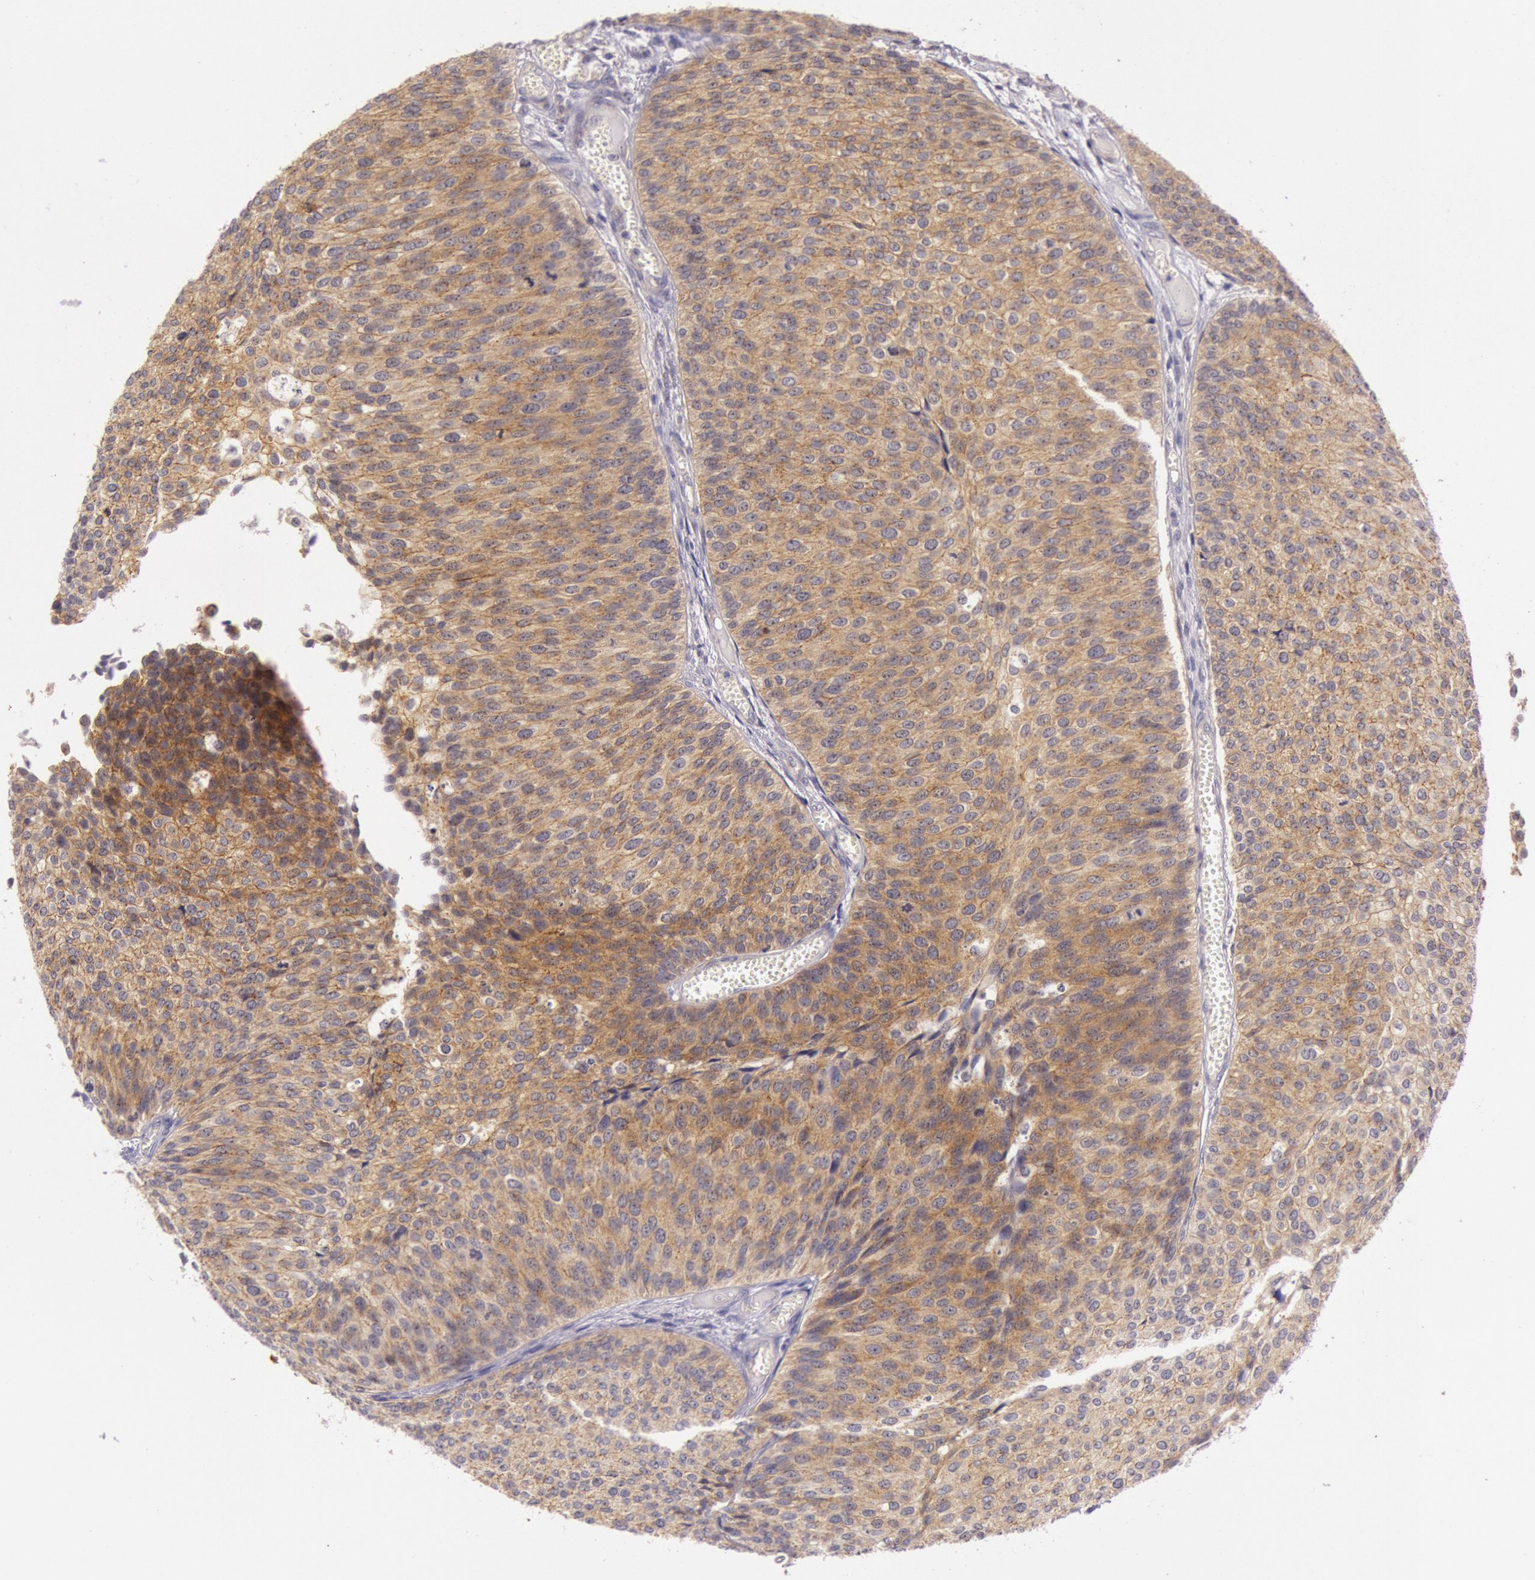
{"staining": {"intensity": "moderate", "quantity": ">75%", "location": "cytoplasmic/membranous"}, "tissue": "urothelial cancer", "cell_type": "Tumor cells", "image_type": "cancer", "snomed": [{"axis": "morphology", "description": "Urothelial carcinoma, Low grade"}, {"axis": "topography", "description": "Urinary bladder"}], "caption": "Brown immunohistochemical staining in human urothelial cancer displays moderate cytoplasmic/membranous staining in about >75% of tumor cells. The staining is performed using DAB (3,3'-diaminobenzidine) brown chromogen to label protein expression. The nuclei are counter-stained blue using hematoxylin.", "gene": "CDK16", "patient": {"sex": "male", "age": 84}}